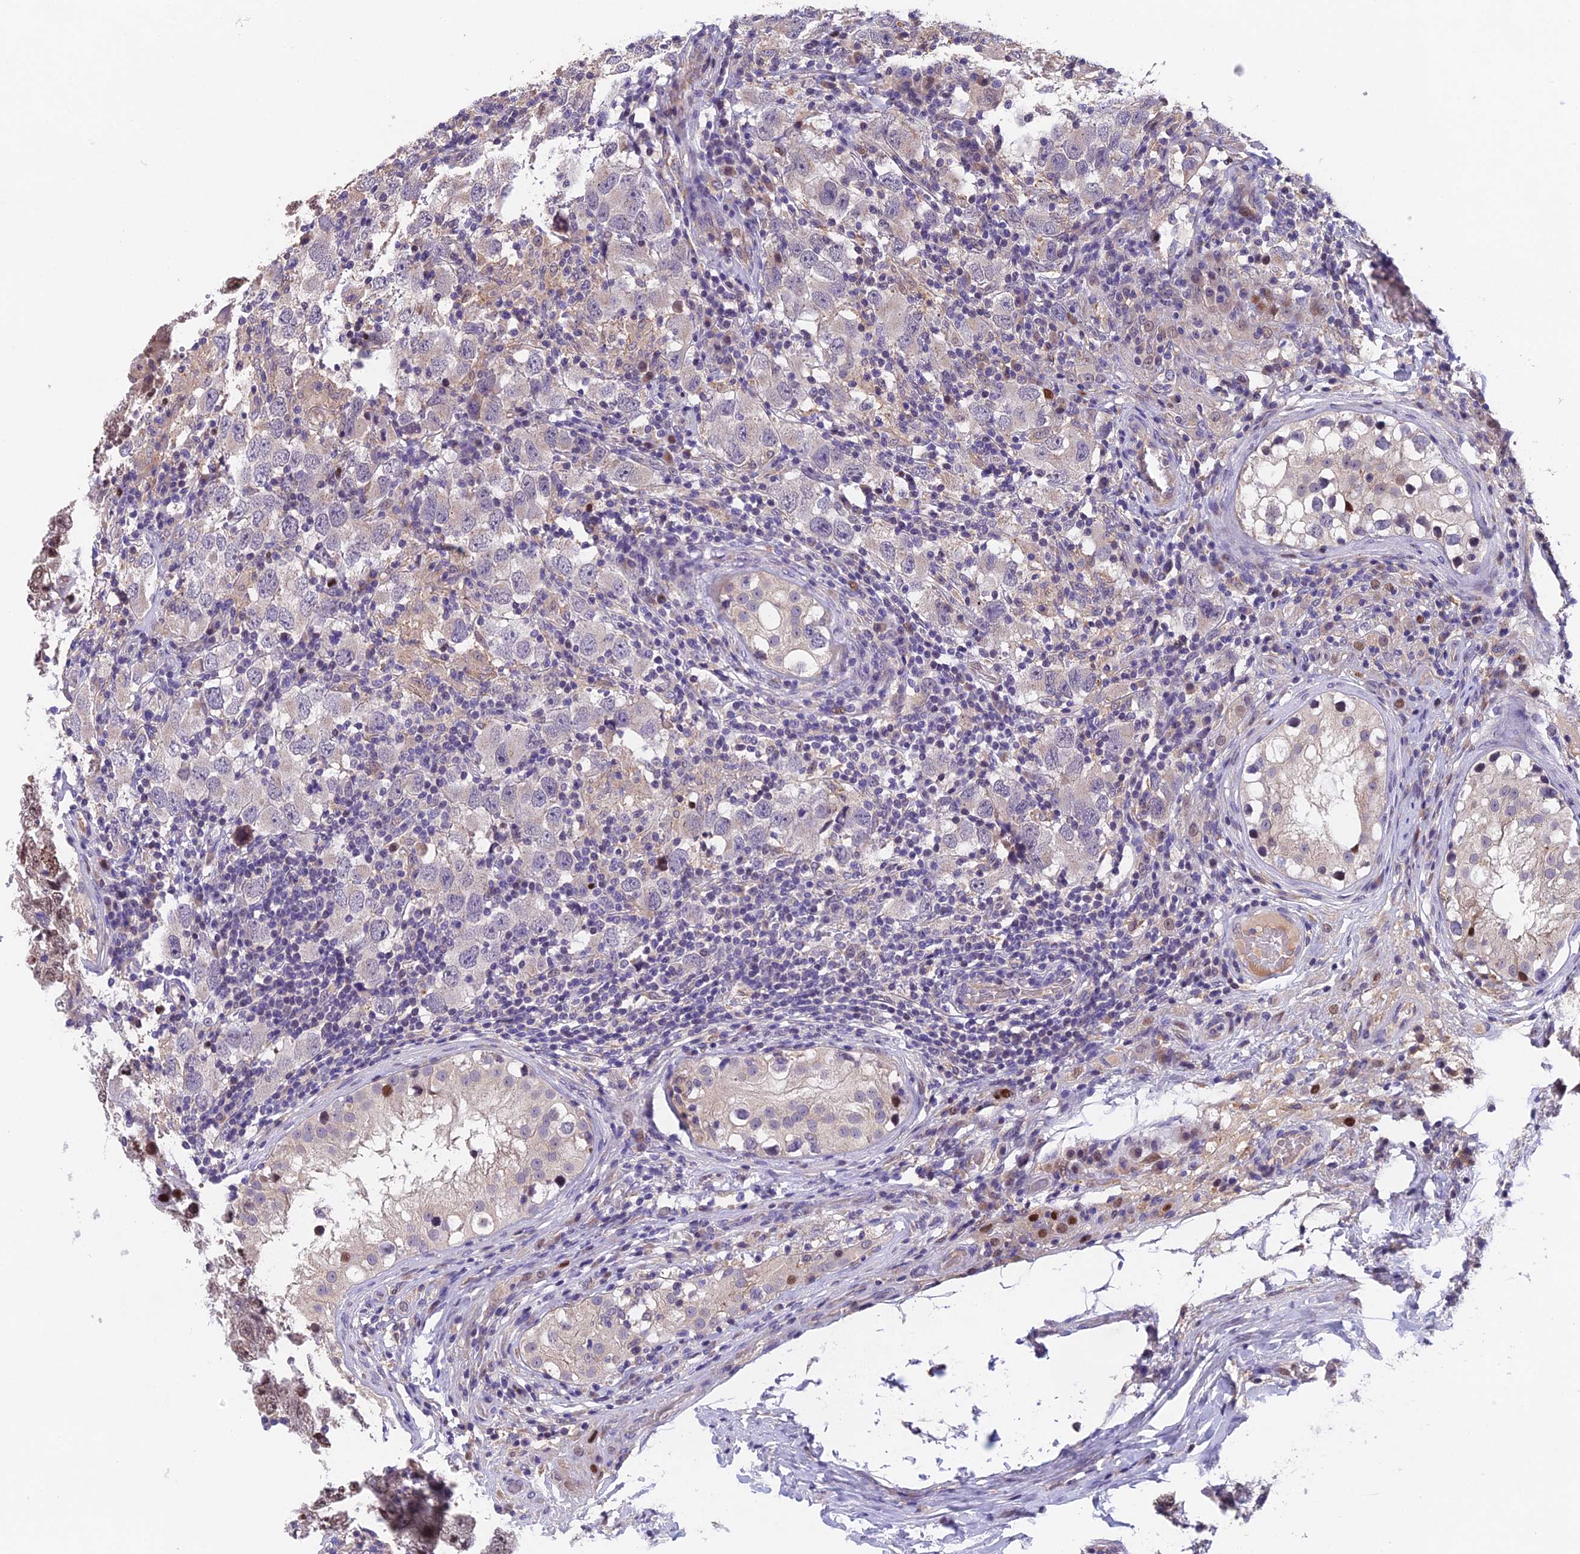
{"staining": {"intensity": "negative", "quantity": "none", "location": "none"}, "tissue": "testis cancer", "cell_type": "Tumor cells", "image_type": "cancer", "snomed": [{"axis": "morphology", "description": "Carcinoma, Embryonal, NOS"}, {"axis": "topography", "description": "Testis"}], "caption": "IHC of testis cancer (embryonal carcinoma) demonstrates no staining in tumor cells.", "gene": "PUS10", "patient": {"sex": "male", "age": 21}}